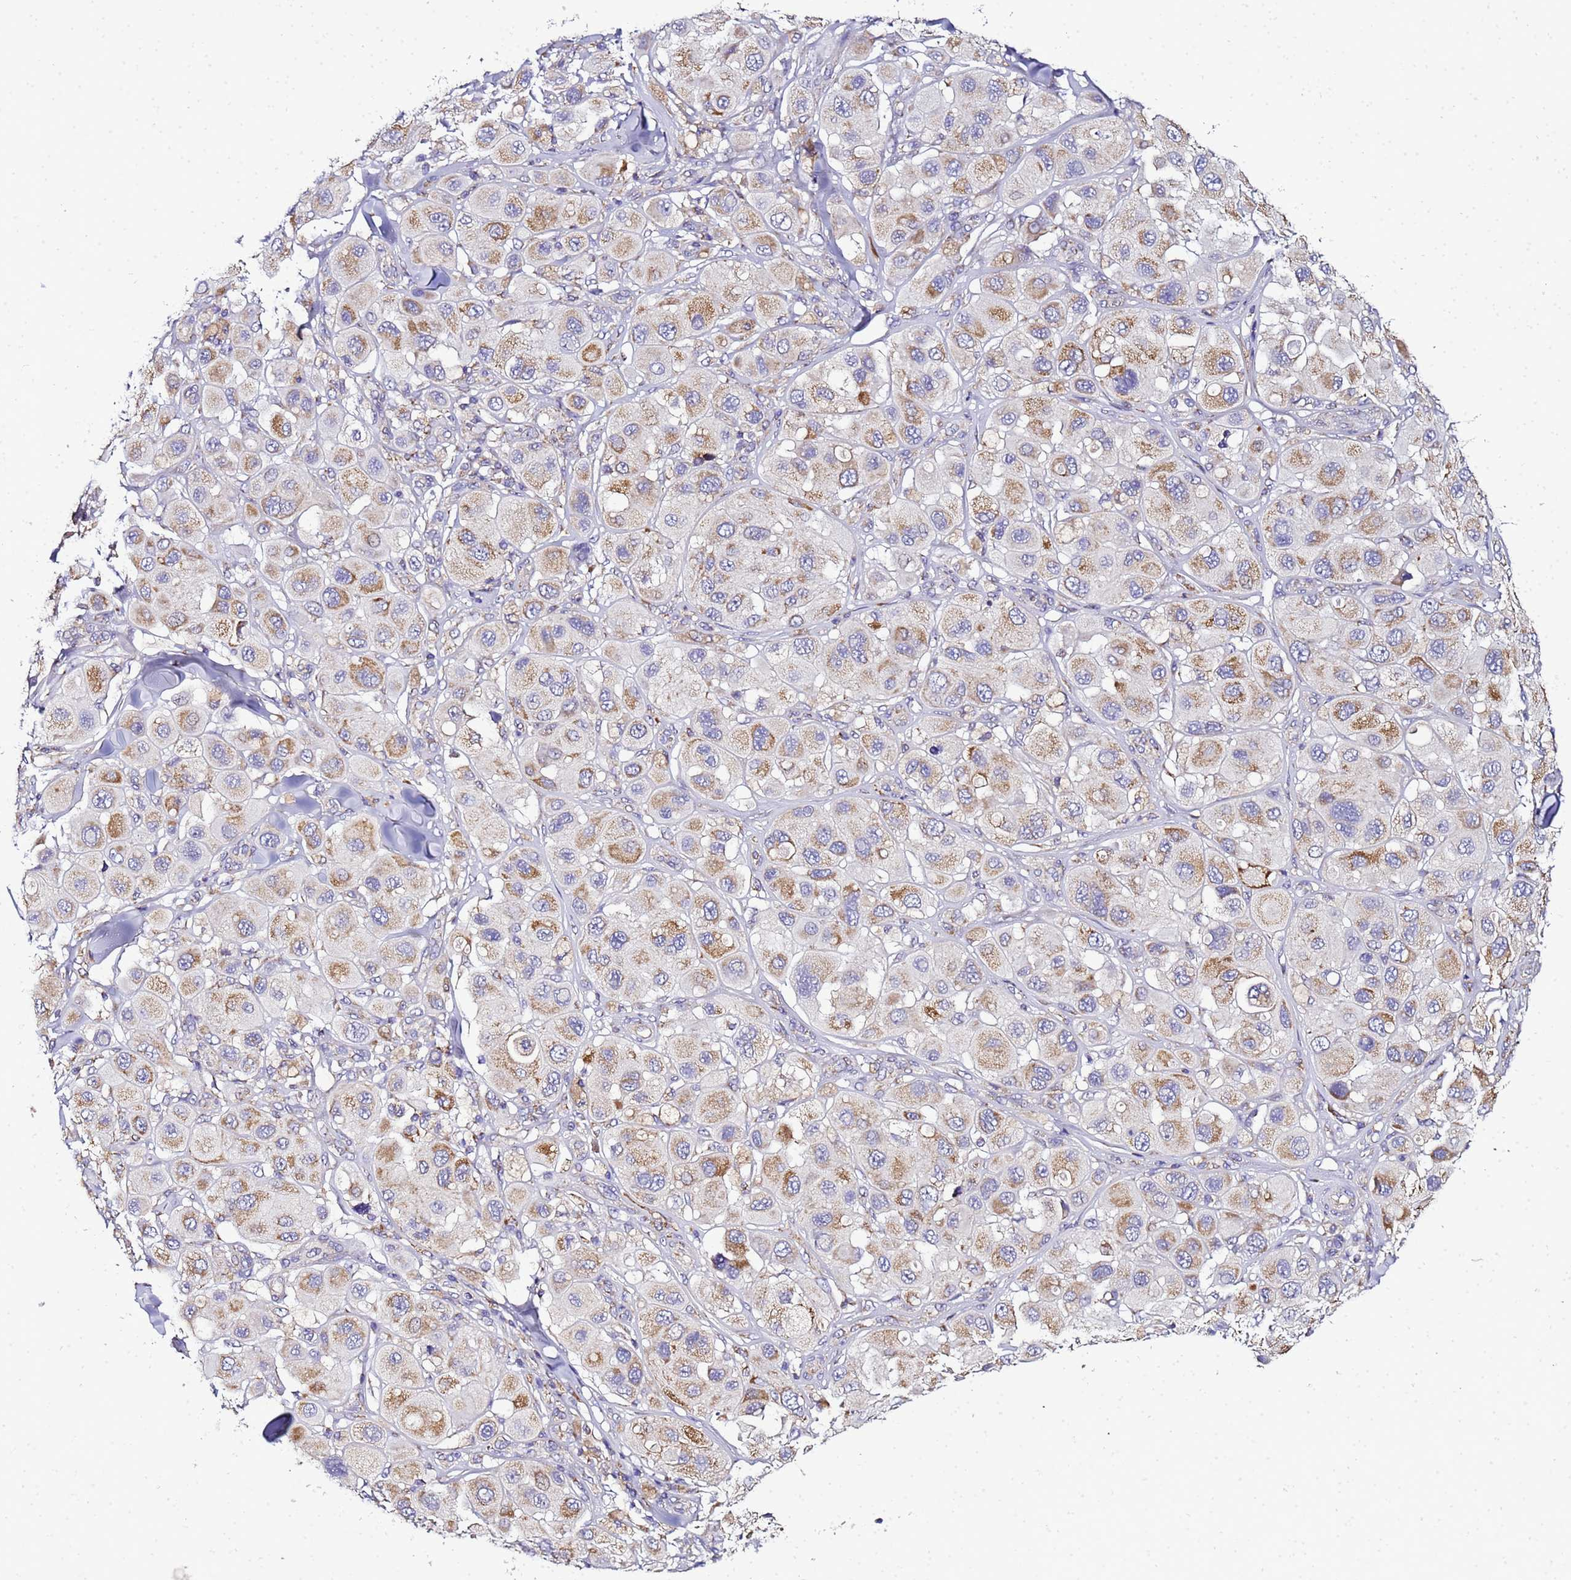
{"staining": {"intensity": "moderate", "quantity": ">75%", "location": "cytoplasmic/membranous"}, "tissue": "melanoma", "cell_type": "Tumor cells", "image_type": "cancer", "snomed": [{"axis": "morphology", "description": "Malignant melanoma, Metastatic site"}, {"axis": "topography", "description": "Skin"}], "caption": "DAB immunohistochemical staining of melanoma displays moderate cytoplasmic/membranous protein expression in approximately >75% of tumor cells.", "gene": "HIGD2A", "patient": {"sex": "male", "age": 41}}